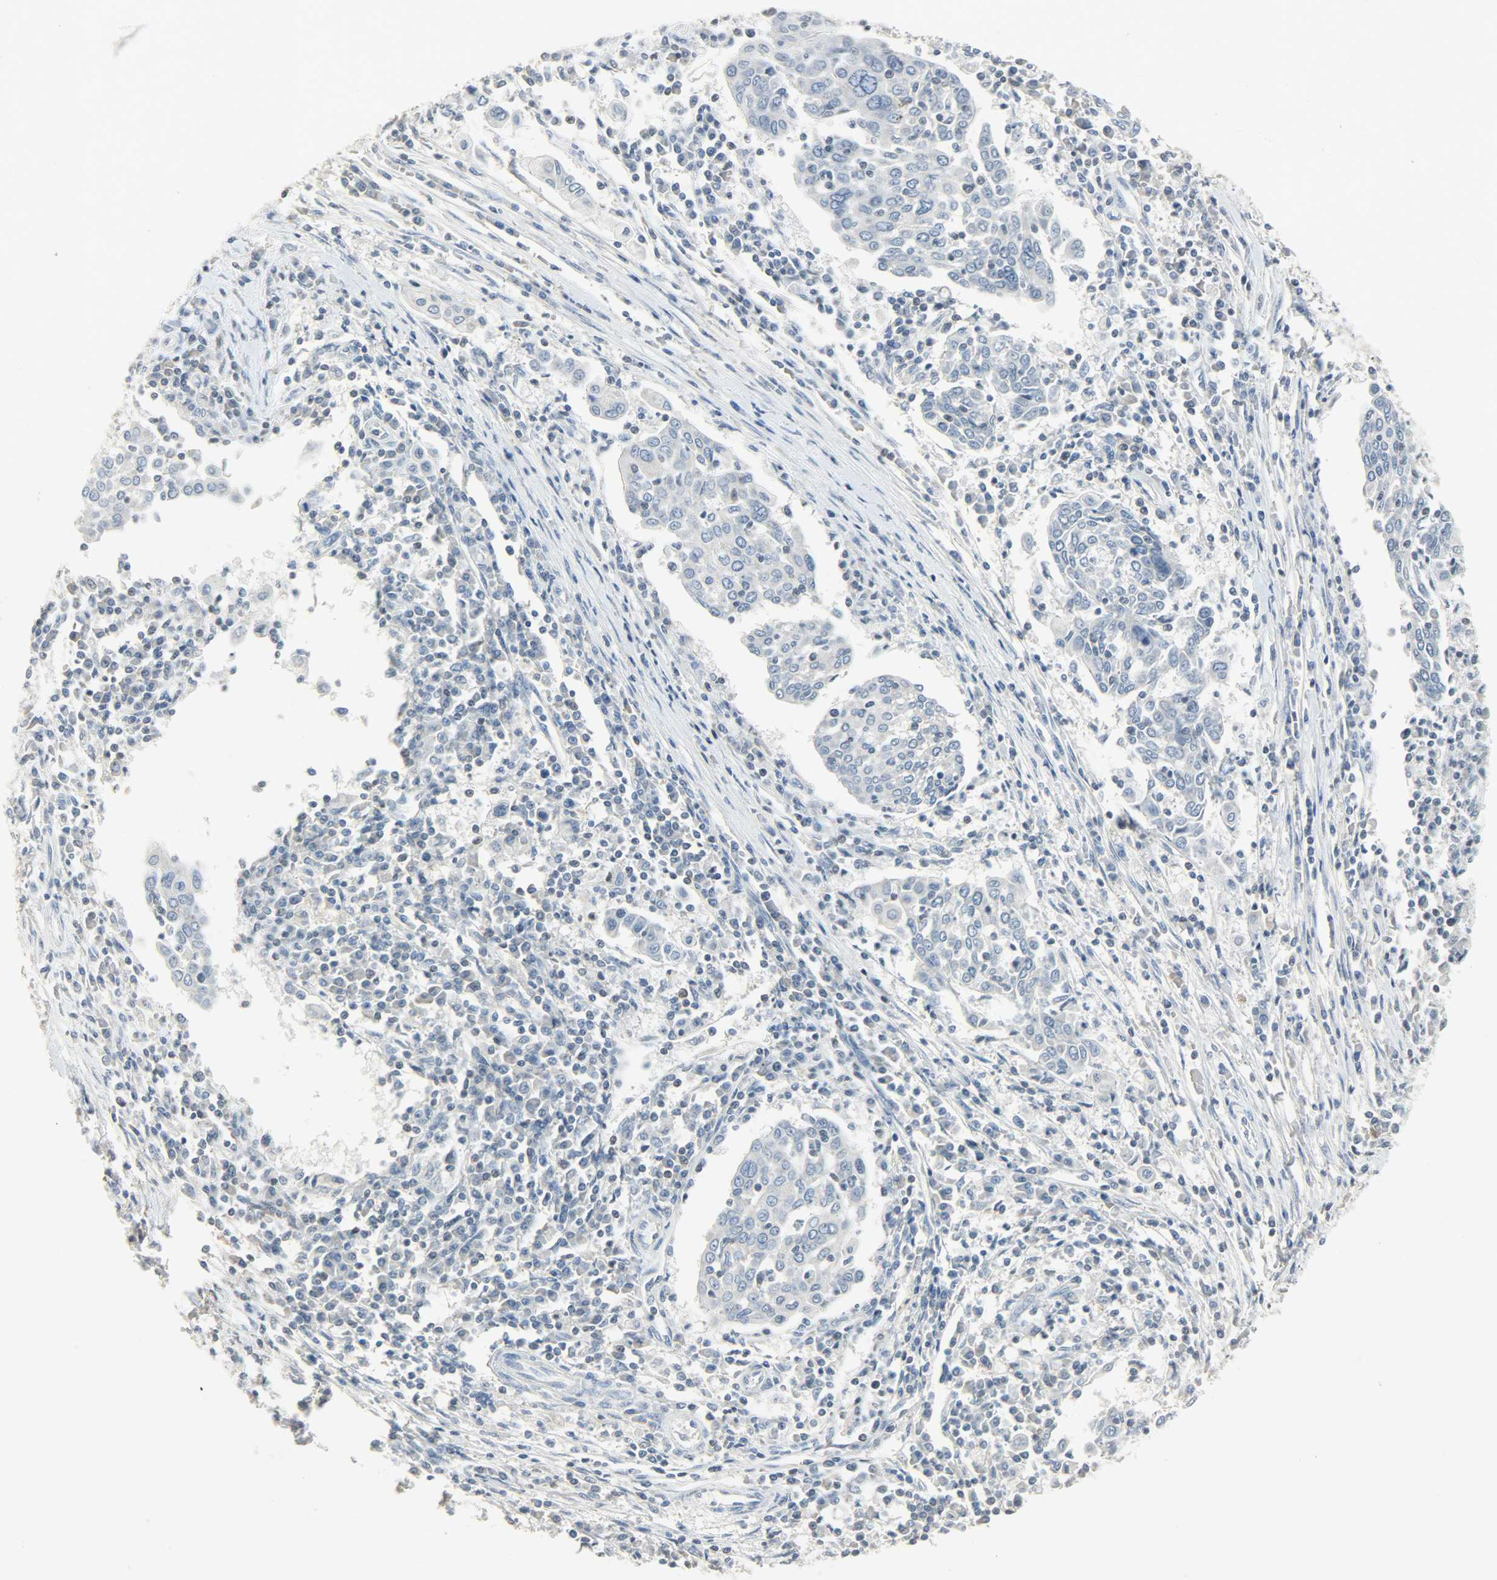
{"staining": {"intensity": "negative", "quantity": "none", "location": "none"}, "tissue": "cervical cancer", "cell_type": "Tumor cells", "image_type": "cancer", "snomed": [{"axis": "morphology", "description": "Squamous cell carcinoma, NOS"}, {"axis": "topography", "description": "Cervix"}], "caption": "The histopathology image demonstrates no significant expression in tumor cells of cervical cancer. (Stains: DAB (3,3'-diaminobenzidine) immunohistochemistry with hematoxylin counter stain, Microscopy: brightfield microscopy at high magnification).", "gene": "CAMK4", "patient": {"sex": "female", "age": 40}}